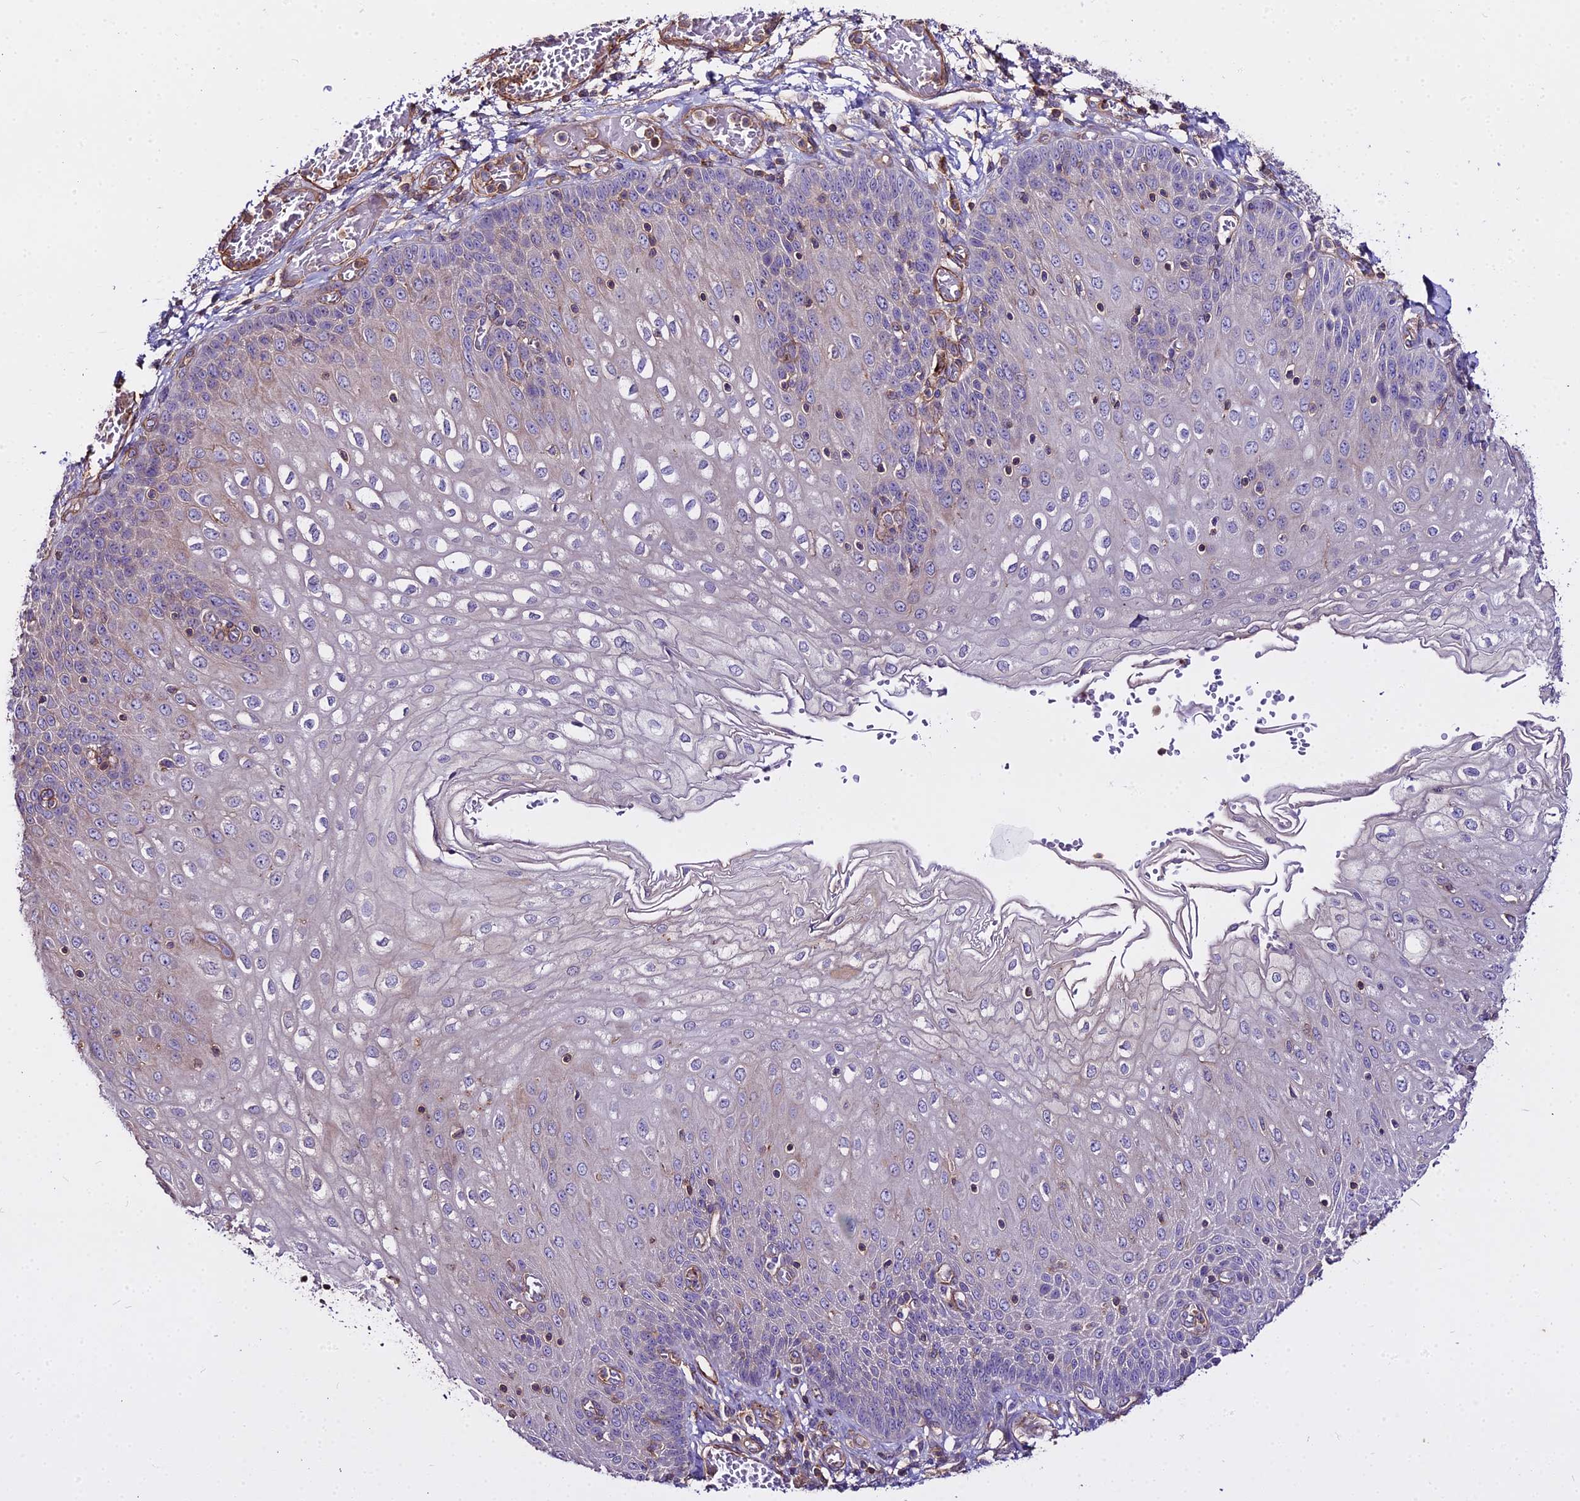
{"staining": {"intensity": "negative", "quantity": "none", "location": "none"}, "tissue": "esophagus", "cell_type": "Squamous epithelial cells", "image_type": "normal", "snomed": [{"axis": "morphology", "description": "Normal tissue, NOS"}, {"axis": "topography", "description": "Esophagus"}], "caption": "Immunohistochemistry (IHC) image of benign esophagus: human esophagus stained with DAB exhibits no significant protein staining in squamous epithelial cells.", "gene": "GLYAT", "patient": {"sex": "male", "age": 81}}